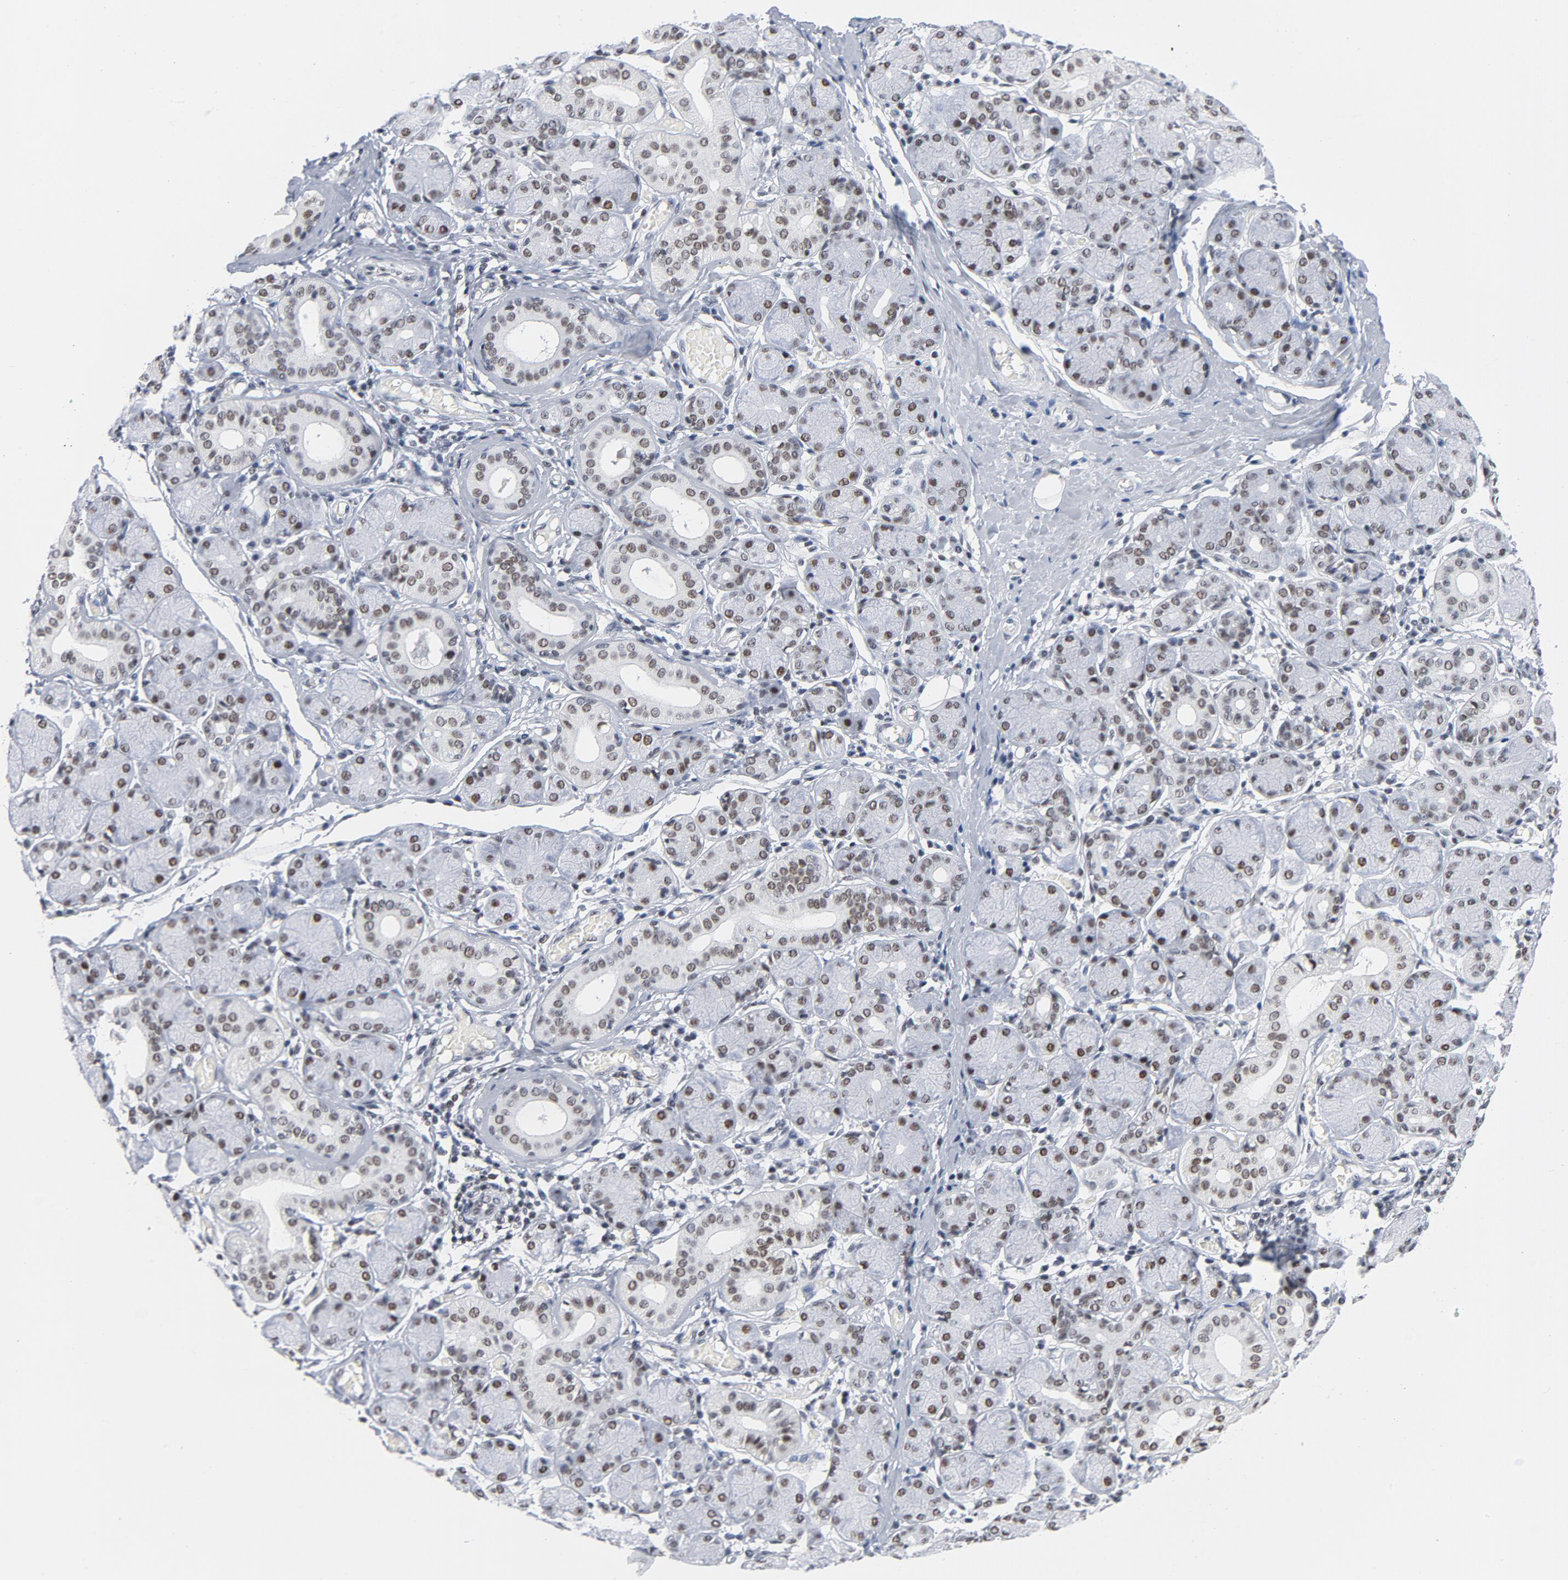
{"staining": {"intensity": "strong", "quantity": ">75%", "location": "nuclear"}, "tissue": "salivary gland", "cell_type": "Glandular cells", "image_type": "normal", "snomed": [{"axis": "morphology", "description": "Normal tissue, NOS"}, {"axis": "topography", "description": "Salivary gland"}], "caption": "Immunohistochemical staining of unremarkable human salivary gland shows high levels of strong nuclear expression in approximately >75% of glandular cells. (DAB (3,3'-diaminobenzidine) = brown stain, brightfield microscopy at high magnification).", "gene": "CSTF2", "patient": {"sex": "female", "age": 24}}